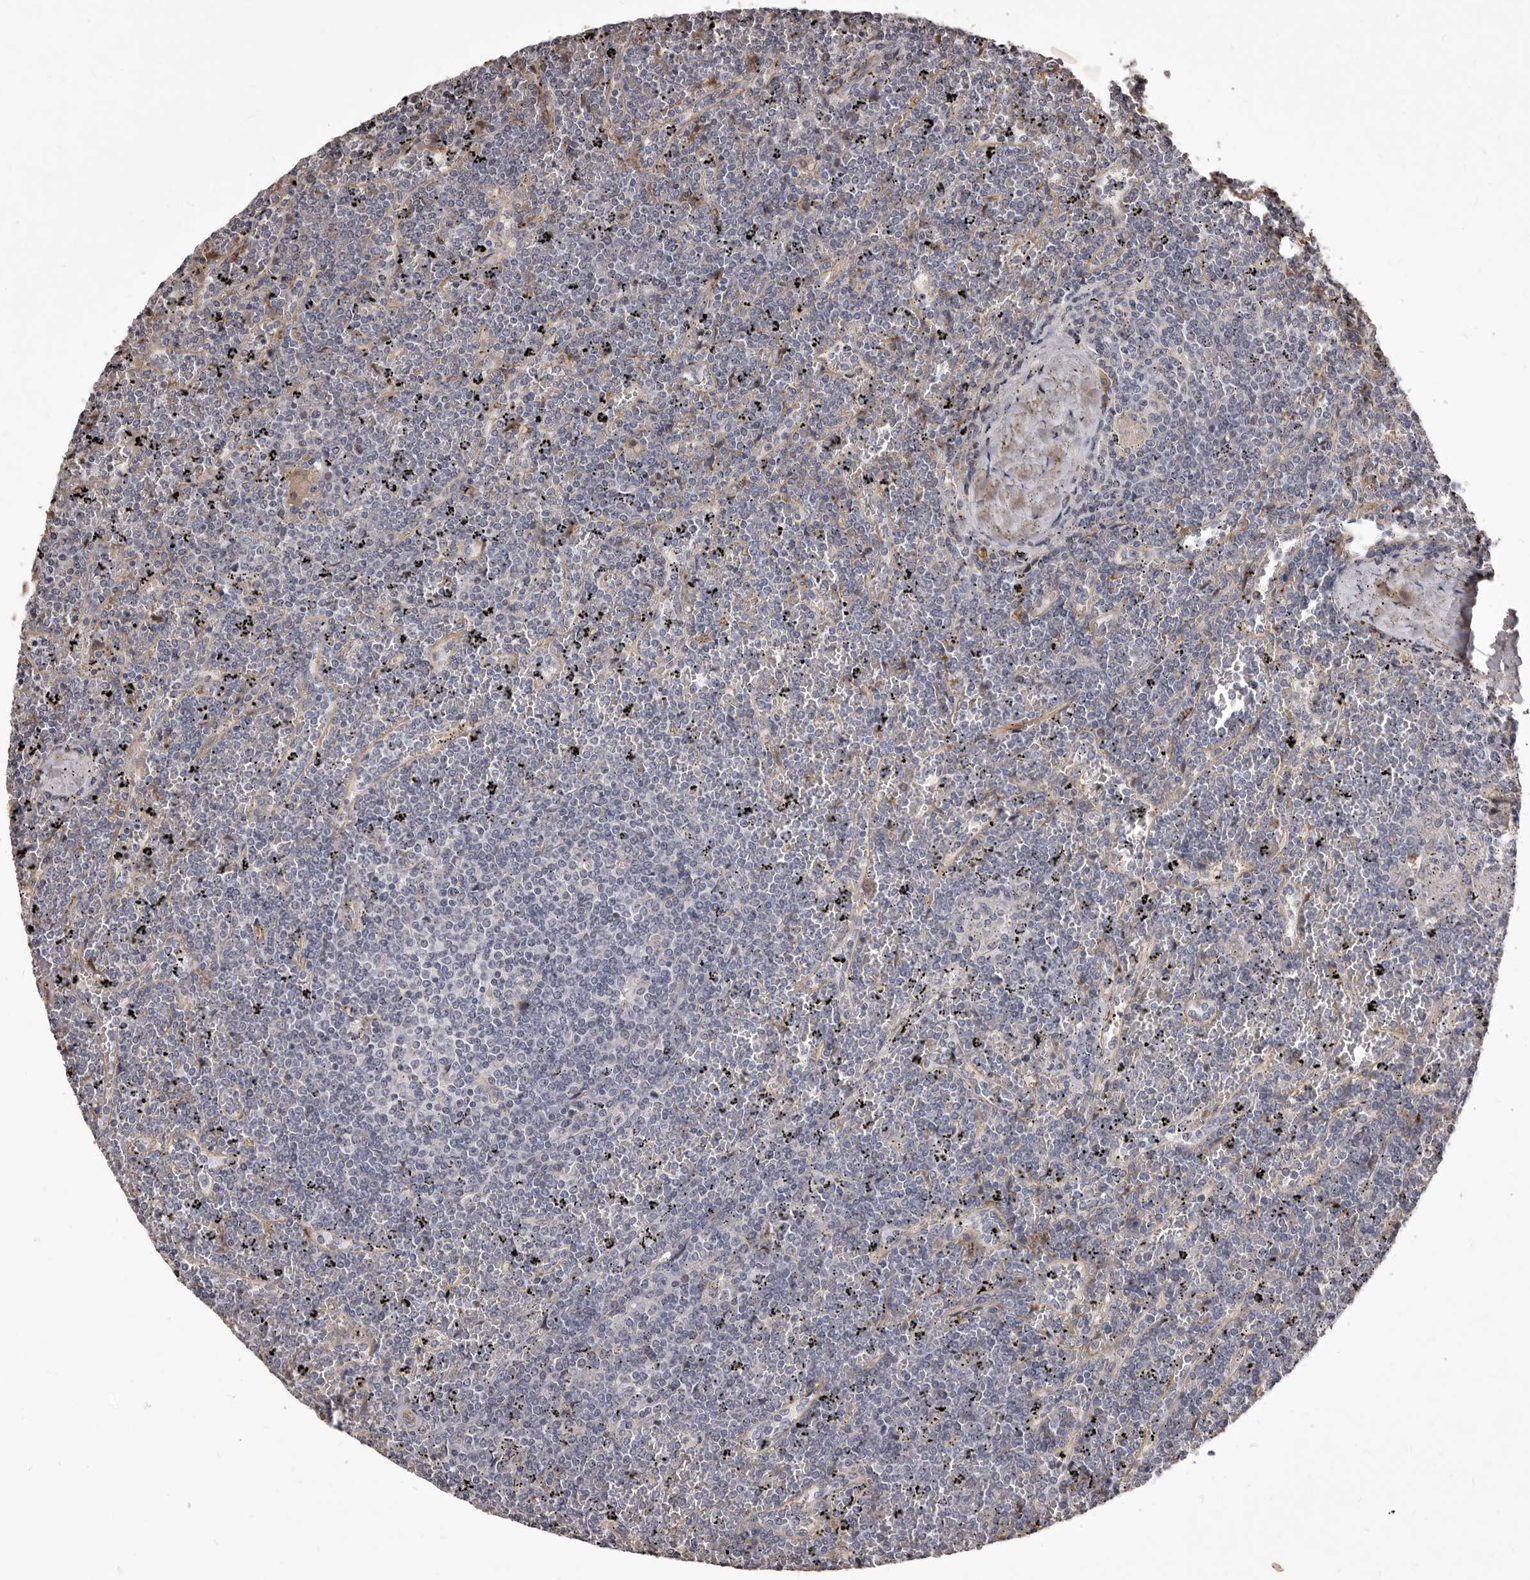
{"staining": {"intensity": "negative", "quantity": "none", "location": "none"}, "tissue": "lymphoma", "cell_type": "Tumor cells", "image_type": "cancer", "snomed": [{"axis": "morphology", "description": "Malignant lymphoma, non-Hodgkin's type, Low grade"}, {"axis": "topography", "description": "Spleen"}], "caption": "A high-resolution micrograph shows immunohistochemistry staining of lymphoma, which shows no significant expression in tumor cells.", "gene": "ALPK1", "patient": {"sex": "female", "age": 19}}